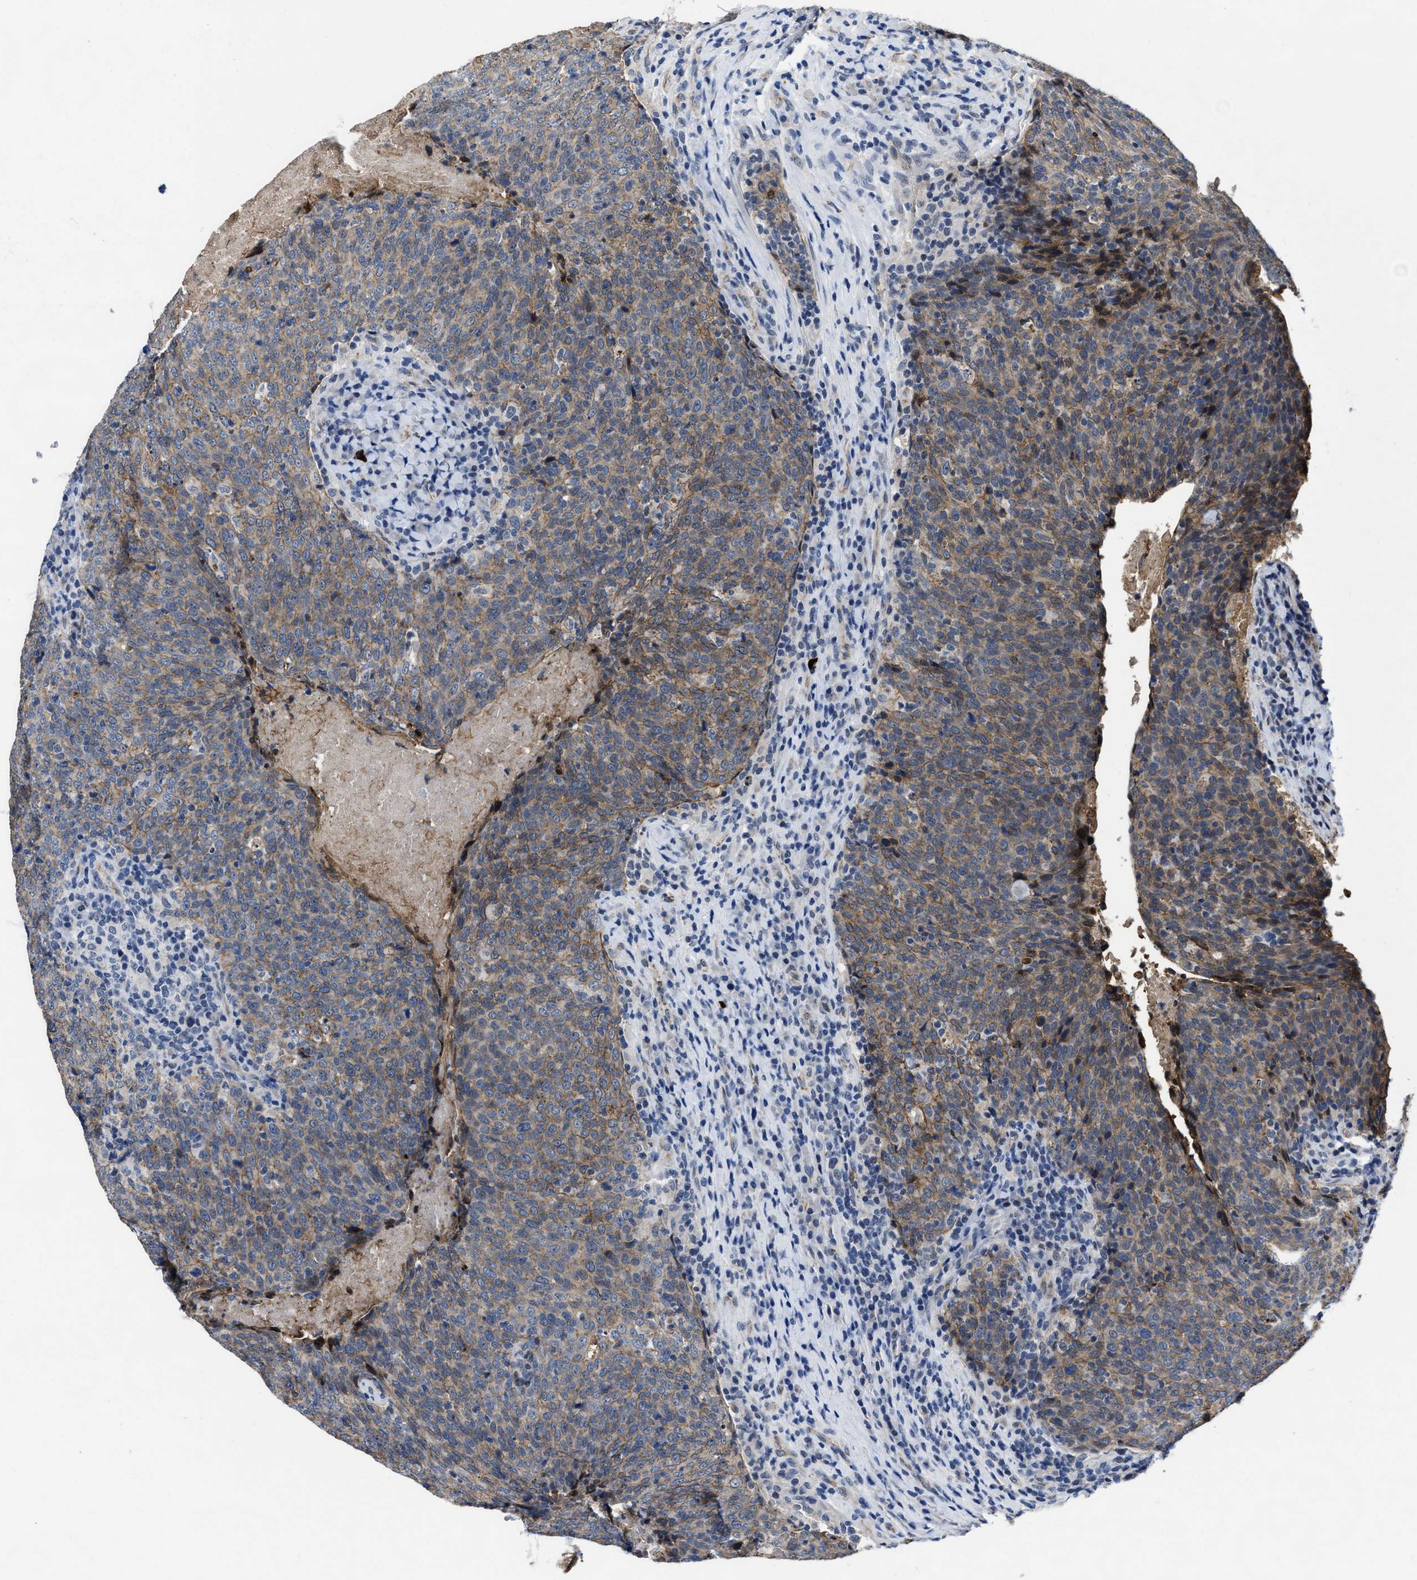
{"staining": {"intensity": "weak", "quantity": ">75%", "location": "cytoplasmic/membranous"}, "tissue": "head and neck cancer", "cell_type": "Tumor cells", "image_type": "cancer", "snomed": [{"axis": "morphology", "description": "Squamous cell carcinoma, NOS"}, {"axis": "morphology", "description": "Squamous cell carcinoma, metastatic, NOS"}, {"axis": "topography", "description": "Lymph node"}, {"axis": "topography", "description": "Head-Neck"}], "caption": "Immunohistochemistry micrograph of neoplastic tissue: head and neck cancer stained using immunohistochemistry (IHC) shows low levels of weak protein expression localized specifically in the cytoplasmic/membranous of tumor cells, appearing as a cytoplasmic/membranous brown color.", "gene": "GHITM", "patient": {"sex": "male", "age": 62}}